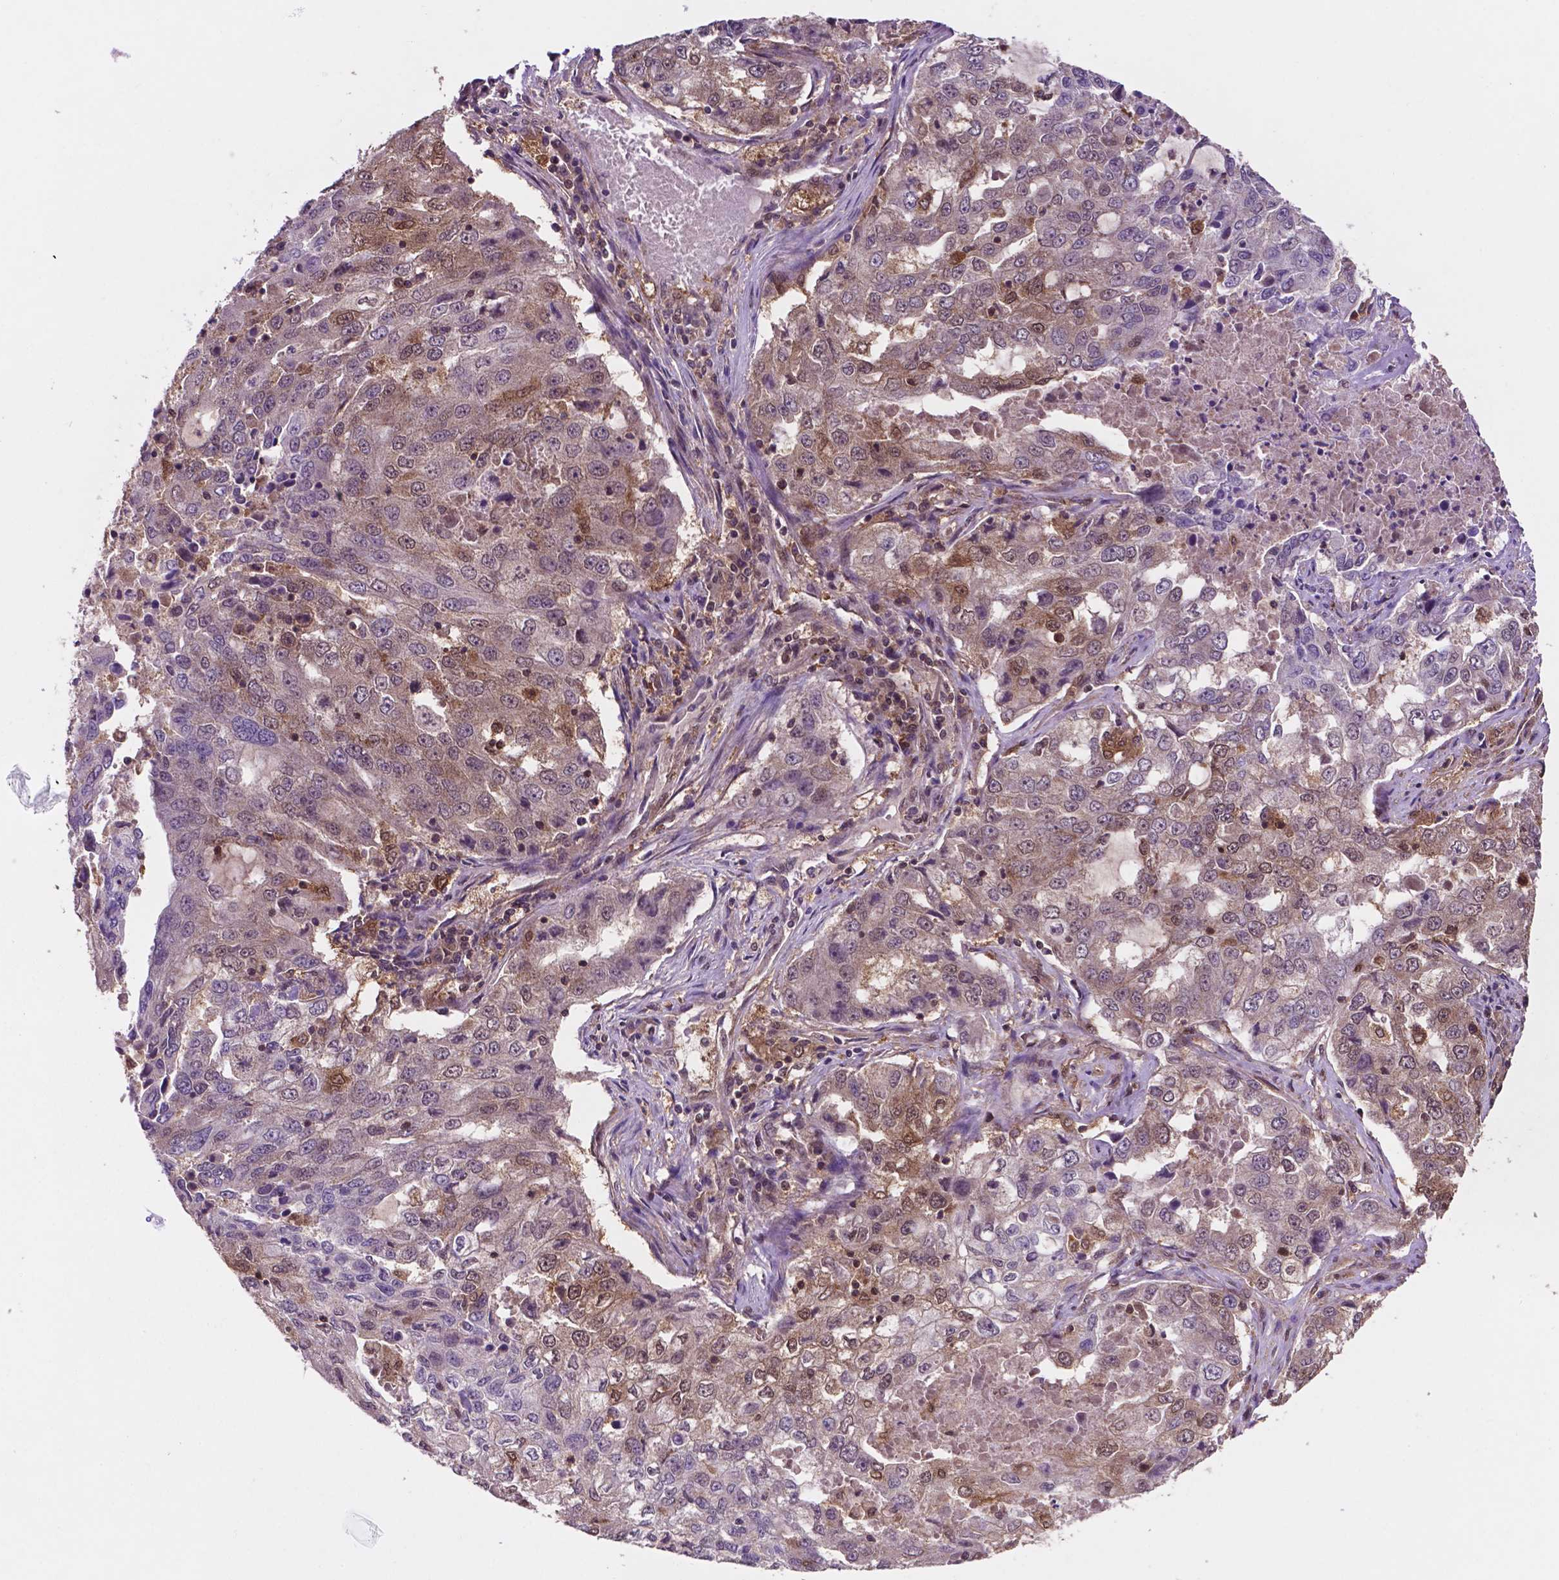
{"staining": {"intensity": "weak", "quantity": "<25%", "location": "cytoplasmic/membranous,nuclear"}, "tissue": "lung cancer", "cell_type": "Tumor cells", "image_type": "cancer", "snomed": [{"axis": "morphology", "description": "Adenocarcinoma, NOS"}, {"axis": "topography", "description": "Lung"}], "caption": "The IHC histopathology image has no significant expression in tumor cells of lung adenocarcinoma tissue. (DAB (3,3'-diaminobenzidine) immunohistochemistry (IHC), high magnification).", "gene": "UBE2L6", "patient": {"sex": "female", "age": 61}}